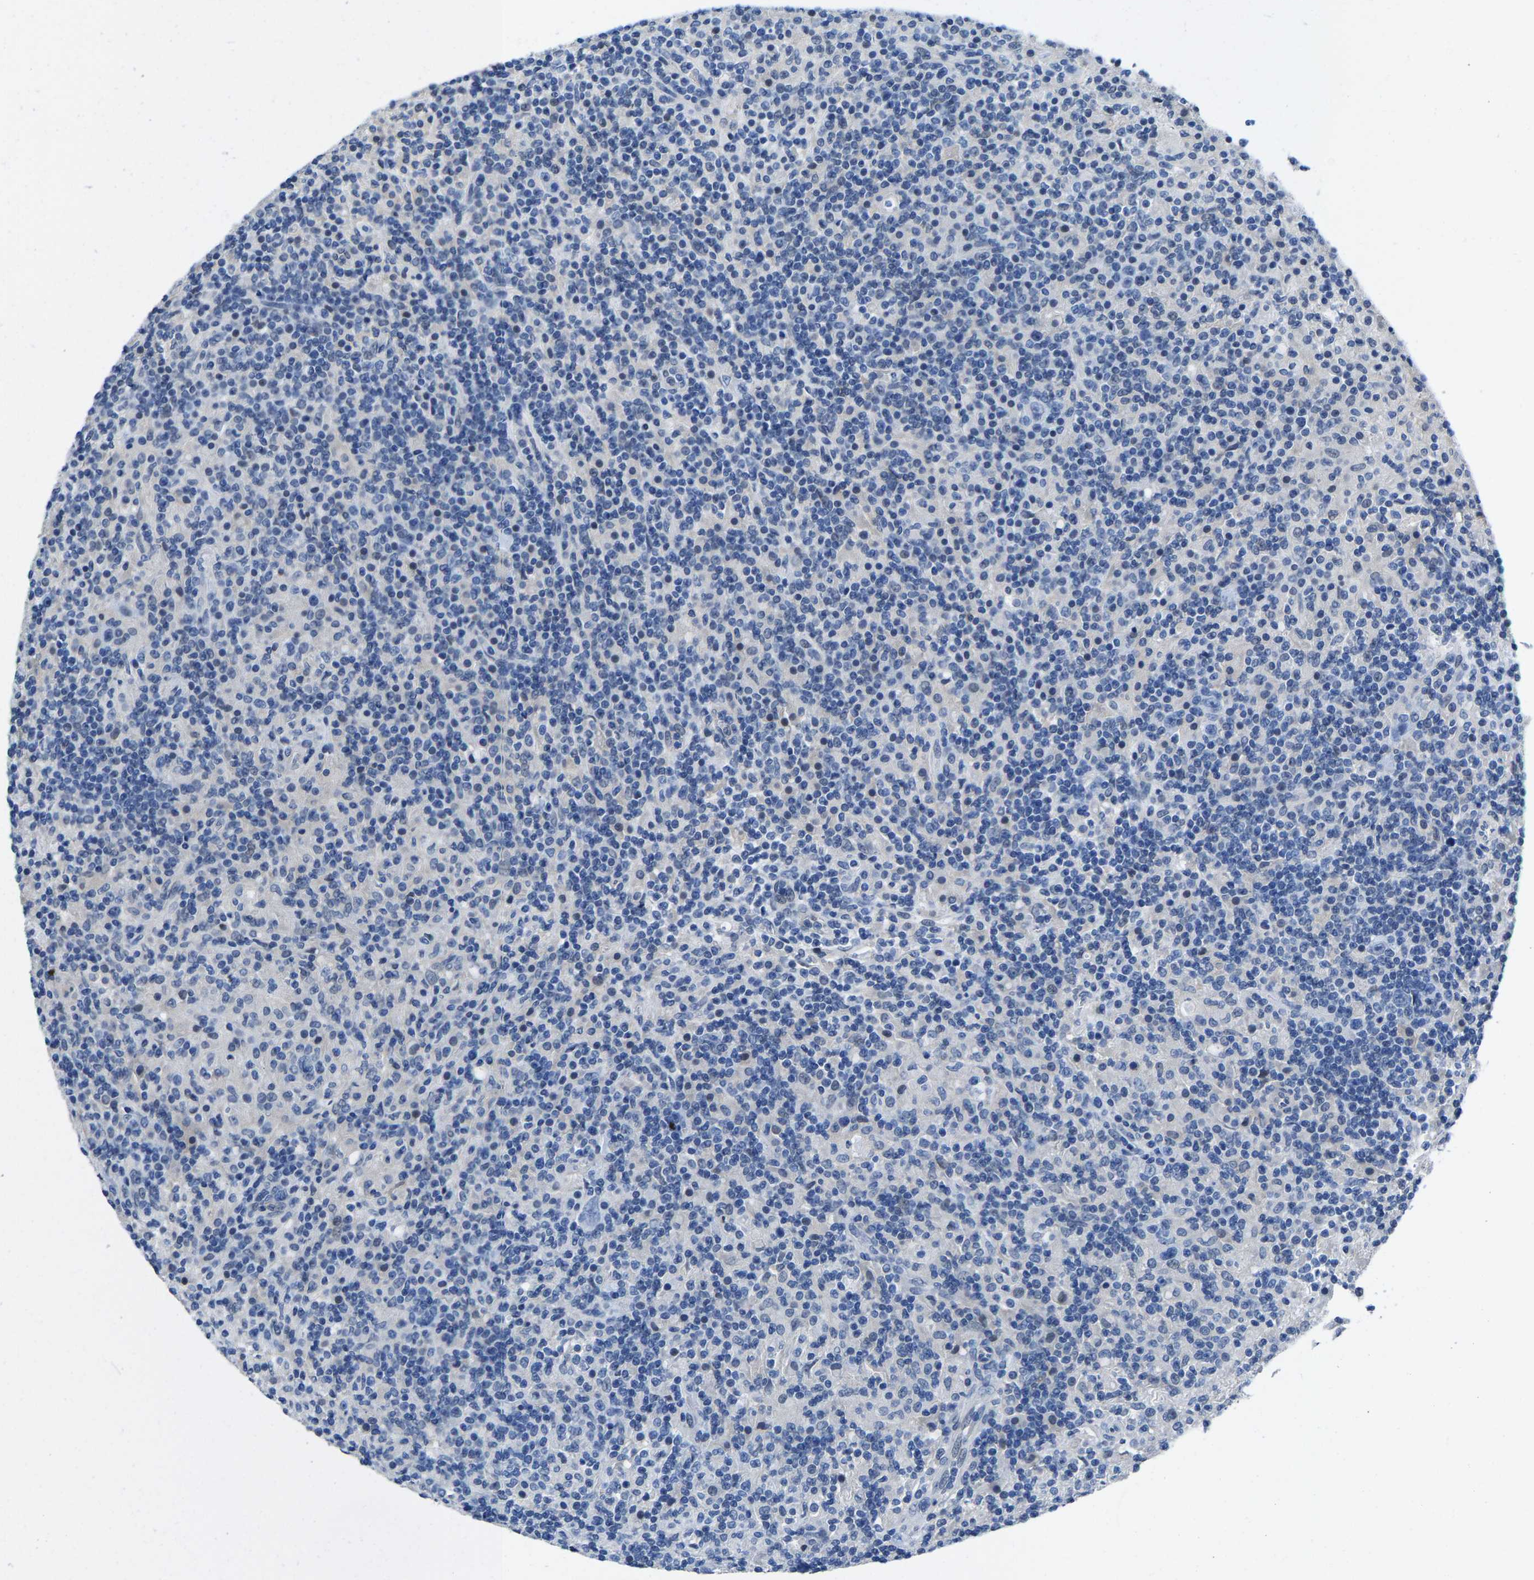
{"staining": {"intensity": "negative", "quantity": "none", "location": "none"}, "tissue": "lymphoma", "cell_type": "Tumor cells", "image_type": "cancer", "snomed": [{"axis": "morphology", "description": "Hodgkin's disease, NOS"}, {"axis": "topography", "description": "Lymph node"}], "caption": "This is an immunohistochemistry image of human lymphoma. There is no staining in tumor cells.", "gene": "SSH3", "patient": {"sex": "male", "age": 70}}